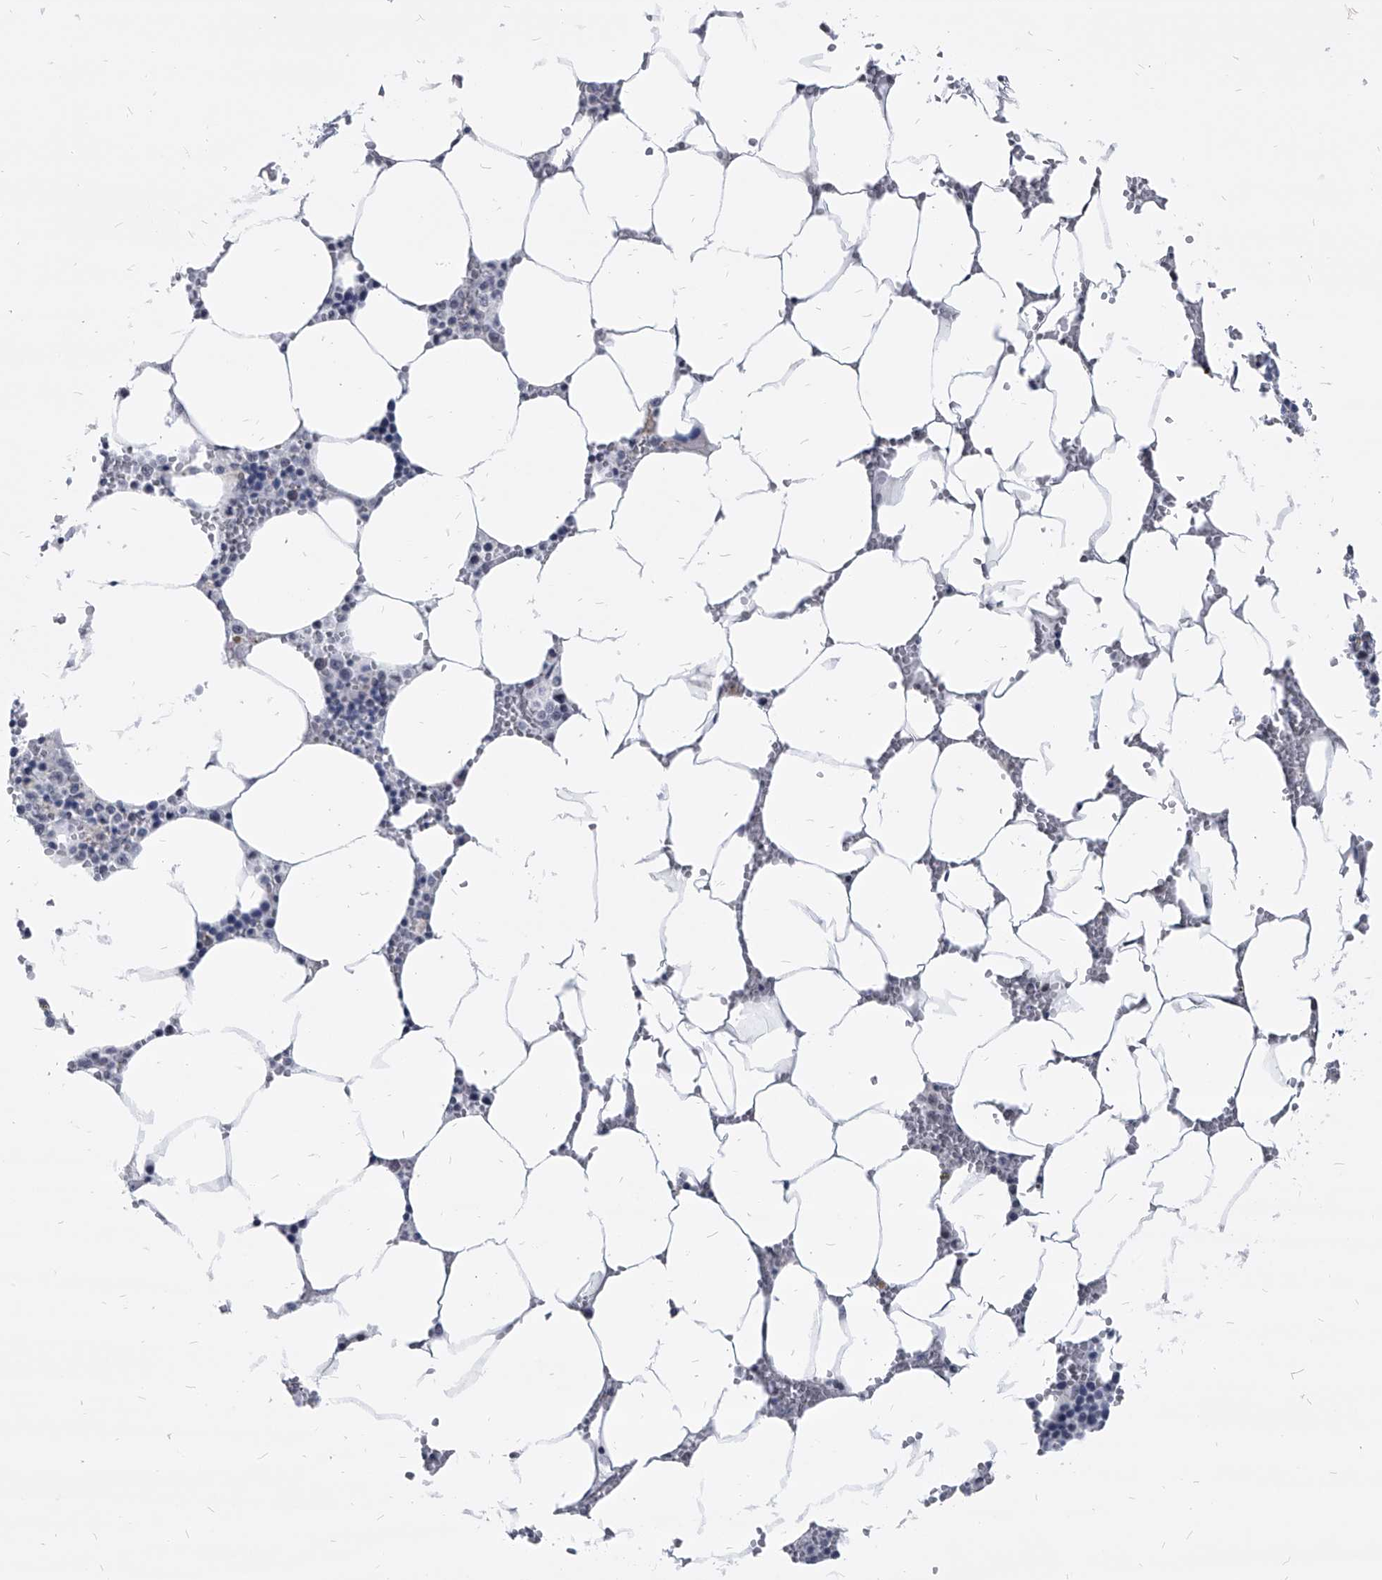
{"staining": {"intensity": "weak", "quantity": "<25%", "location": "nuclear"}, "tissue": "bone marrow", "cell_type": "Hematopoietic cells", "image_type": "normal", "snomed": [{"axis": "morphology", "description": "Normal tissue, NOS"}, {"axis": "topography", "description": "Bone marrow"}], "caption": "IHC of normal human bone marrow shows no positivity in hematopoietic cells.", "gene": "PPIL4", "patient": {"sex": "male", "age": 70}}